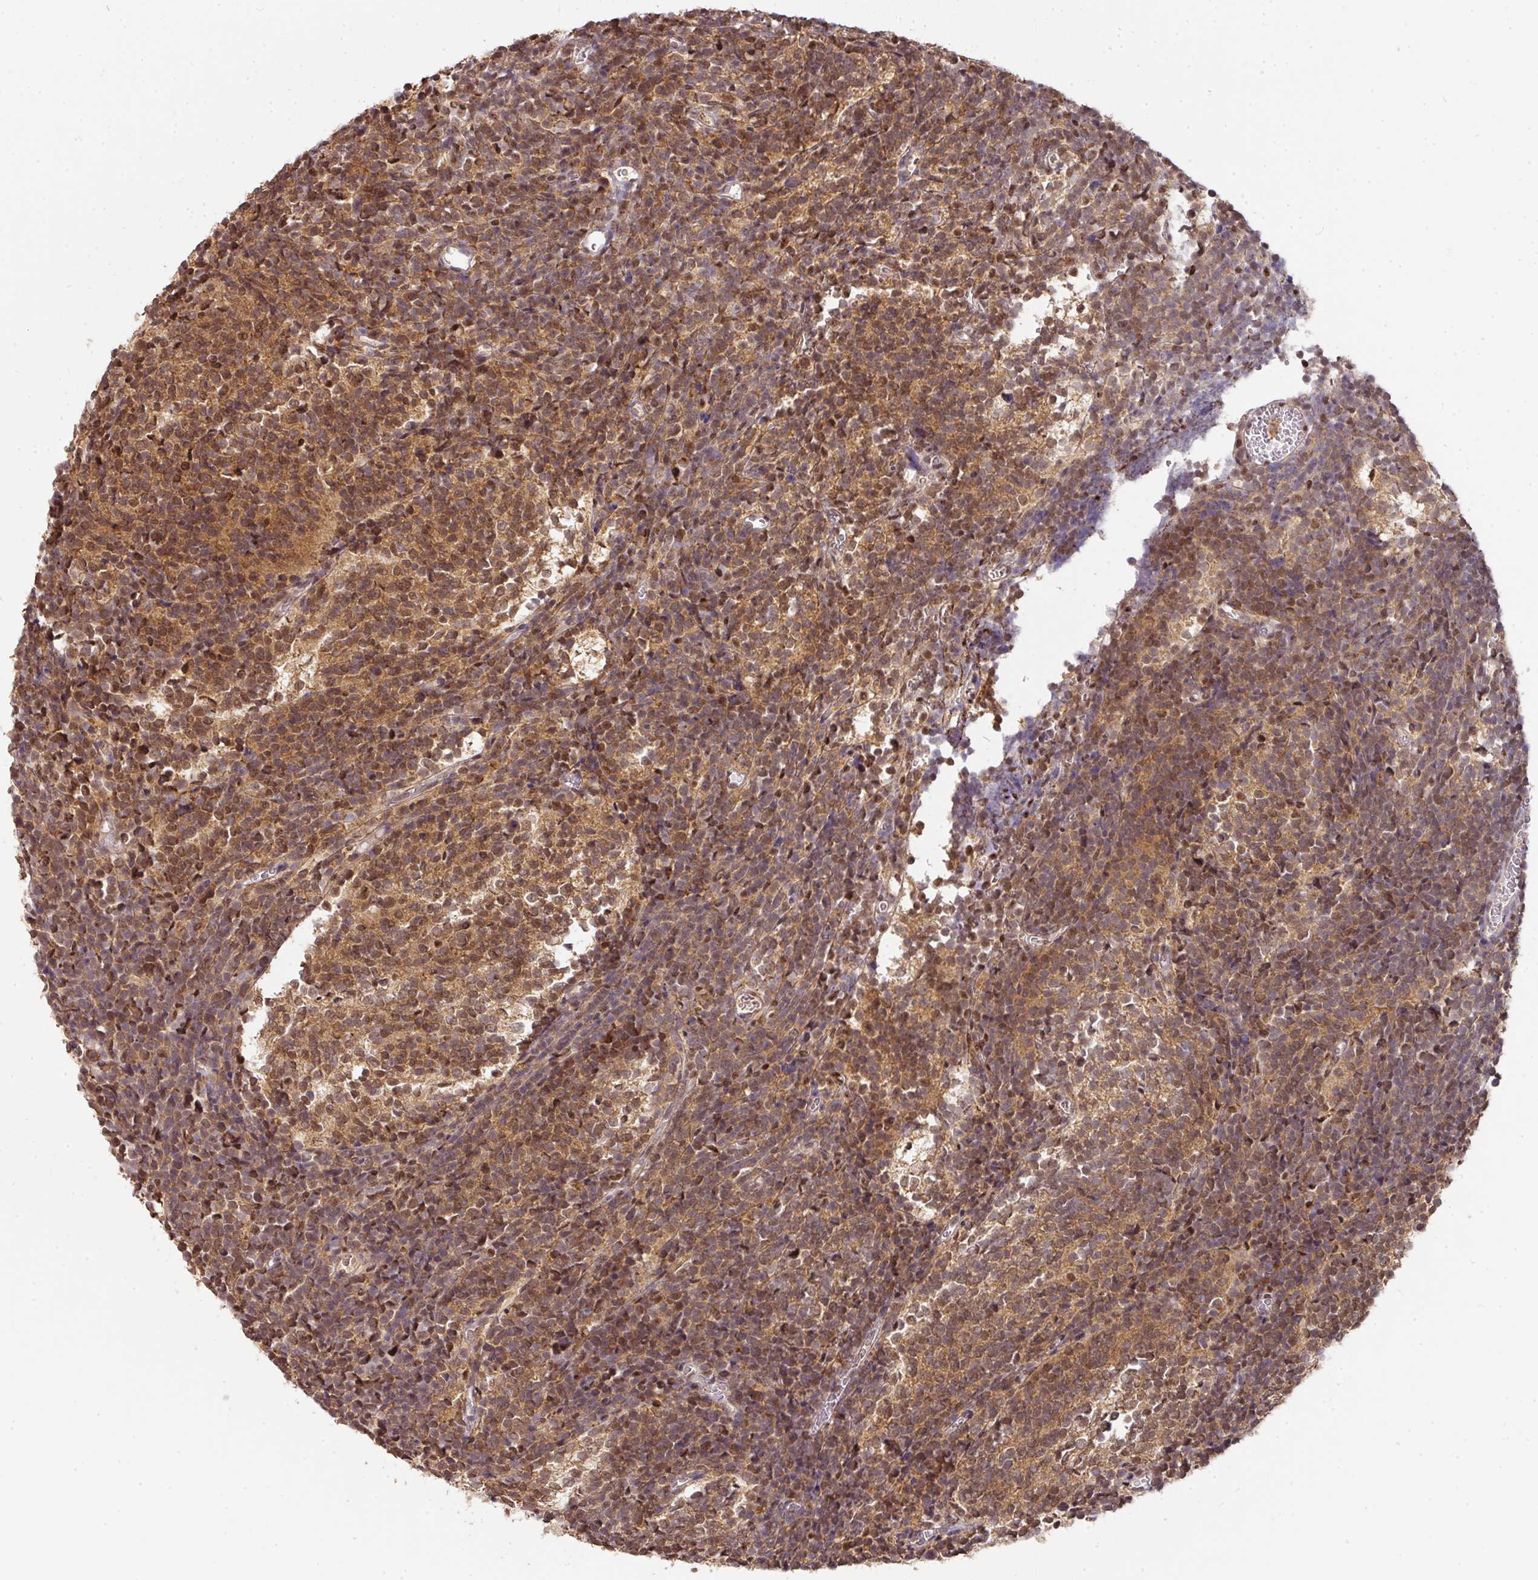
{"staining": {"intensity": "moderate", "quantity": ">75%", "location": "cytoplasmic/membranous,nuclear"}, "tissue": "glioma", "cell_type": "Tumor cells", "image_type": "cancer", "snomed": [{"axis": "morphology", "description": "Glioma, malignant, Low grade"}, {"axis": "topography", "description": "Brain"}], "caption": "Glioma was stained to show a protein in brown. There is medium levels of moderate cytoplasmic/membranous and nuclear expression in approximately >75% of tumor cells.", "gene": "RANBP9", "patient": {"sex": "female", "age": 1}}